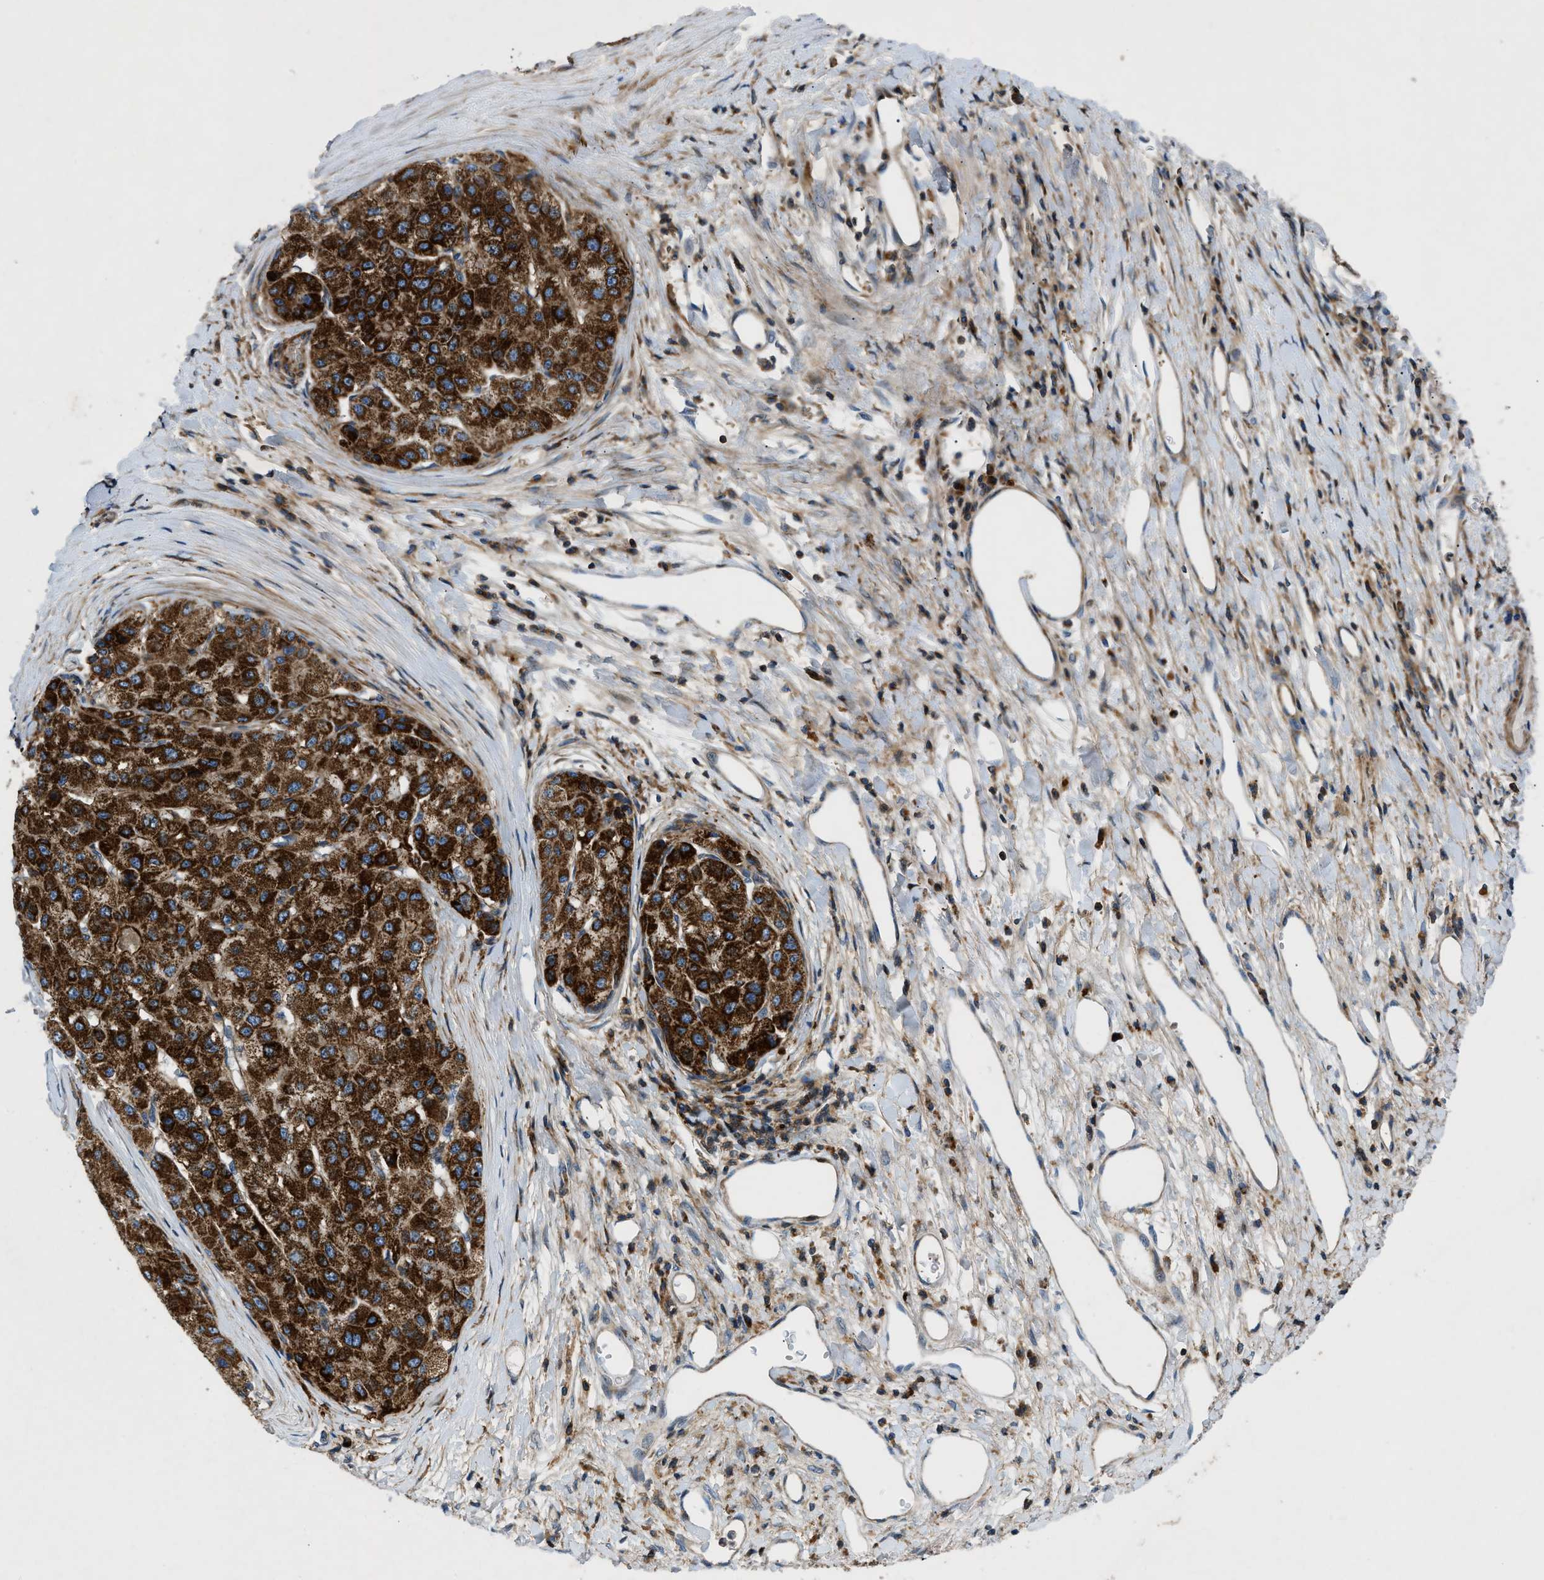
{"staining": {"intensity": "strong", "quantity": ">75%", "location": "cytoplasmic/membranous"}, "tissue": "liver cancer", "cell_type": "Tumor cells", "image_type": "cancer", "snomed": [{"axis": "morphology", "description": "Carcinoma, Hepatocellular, NOS"}, {"axis": "topography", "description": "Liver"}], "caption": "DAB (3,3'-diaminobenzidine) immunohistochemical staining of liver cancer (hepatocellular carcinoma) exhibits strong cytoplasmic/membranous protein expression in about >75% of tumor cells.", "gene": "DHODH", "patient": {"sex": "male", "age": 80}}